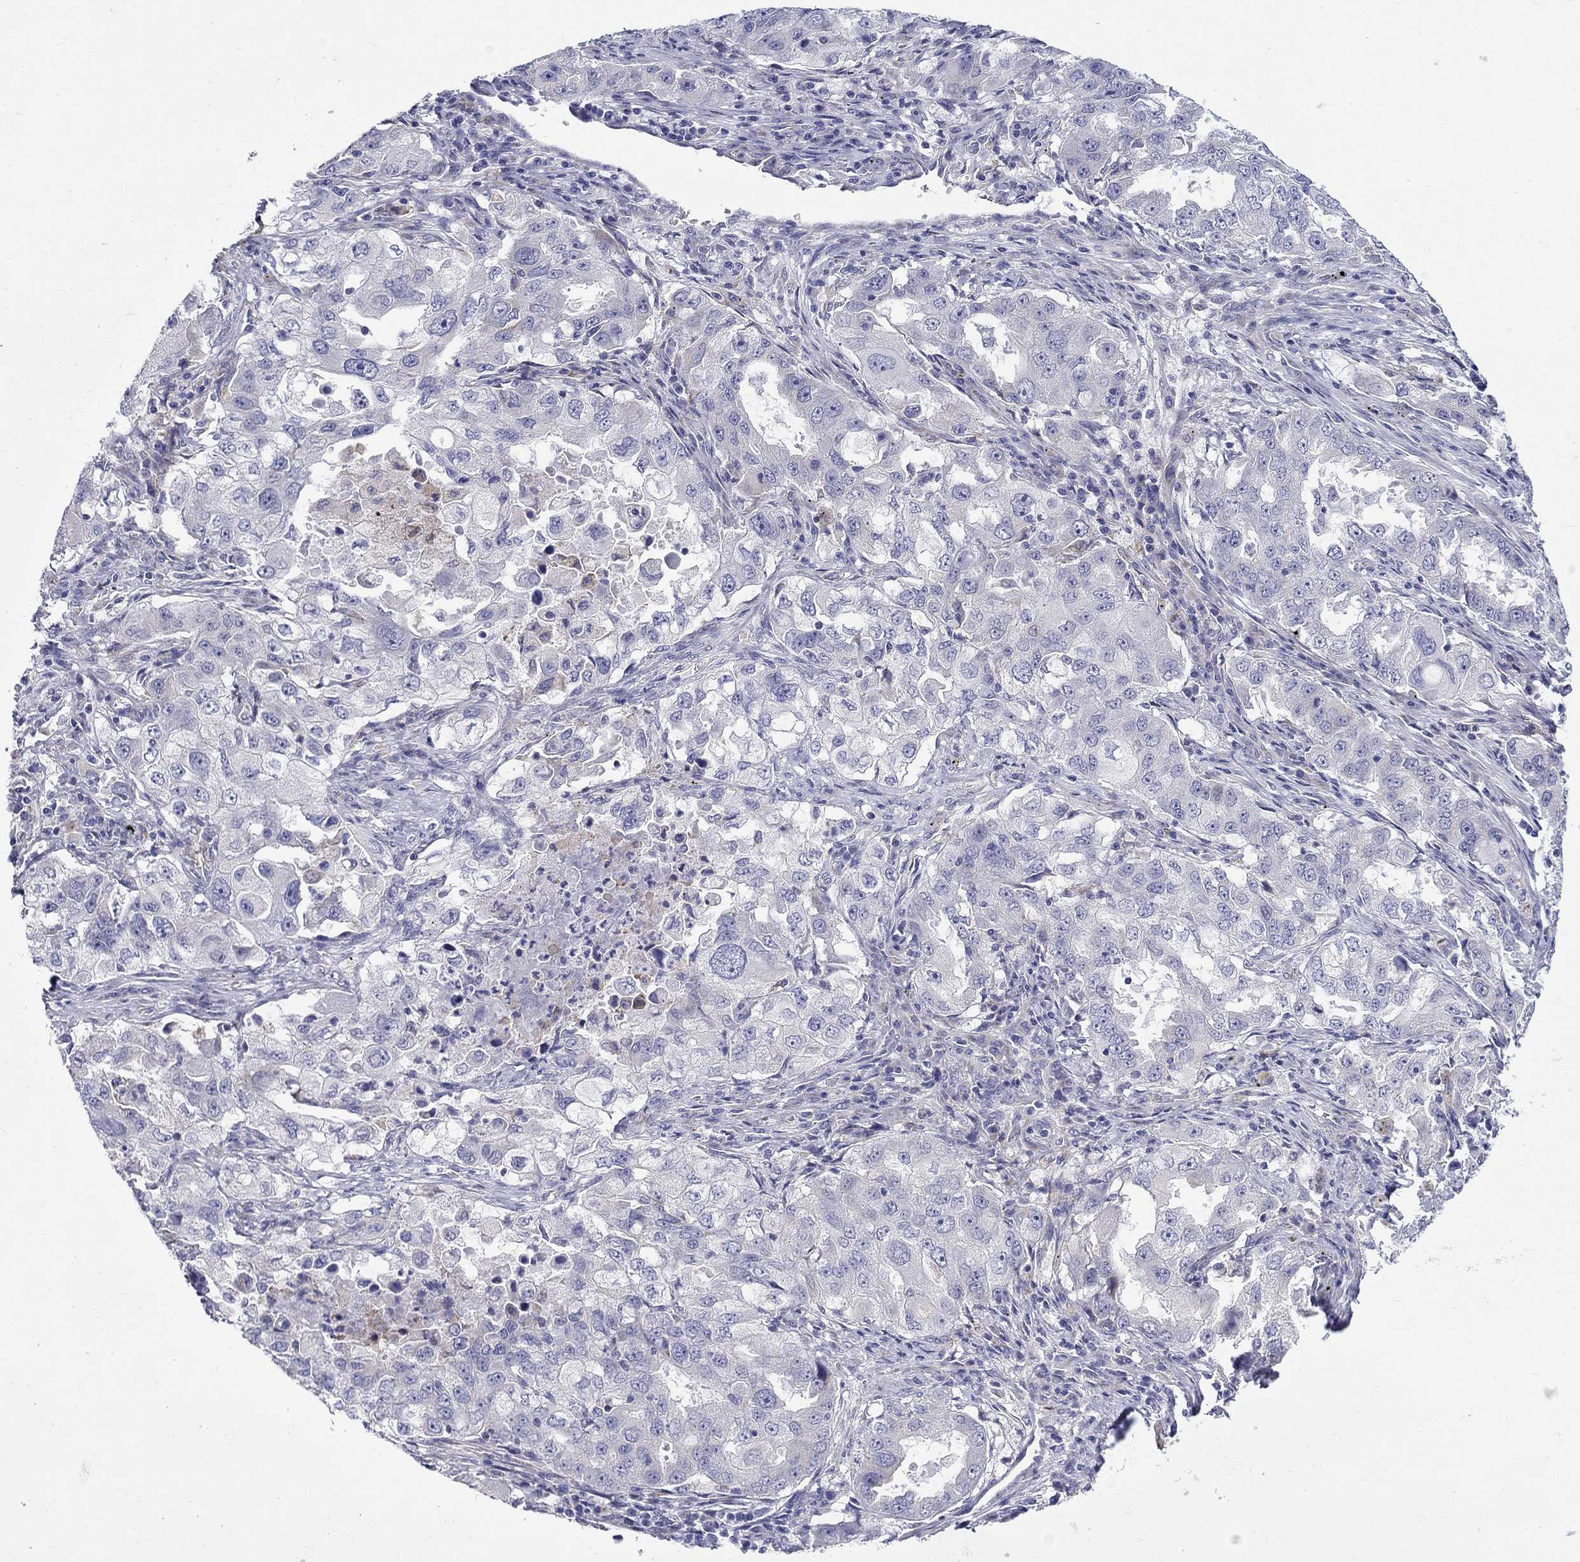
{"staining": {"intensity": "negative", "quantity": "none", "location": "none"}, "tissue": "lung cancer", "cell_type": "Tumor cells", "image_type": "cancer", "snomed": [{"axis": "morphology", "description": "Adenocarcinoma, NOS"}, {"axis": "topography", "description": "Lung"}], "caption": "IHC image of adenocarcinoma (lung) stained for a protein (brown), which demonstrates no staining in tumor cells.", "gene": "QRFPR", "patient": {"sex": "female", "age": 61}}